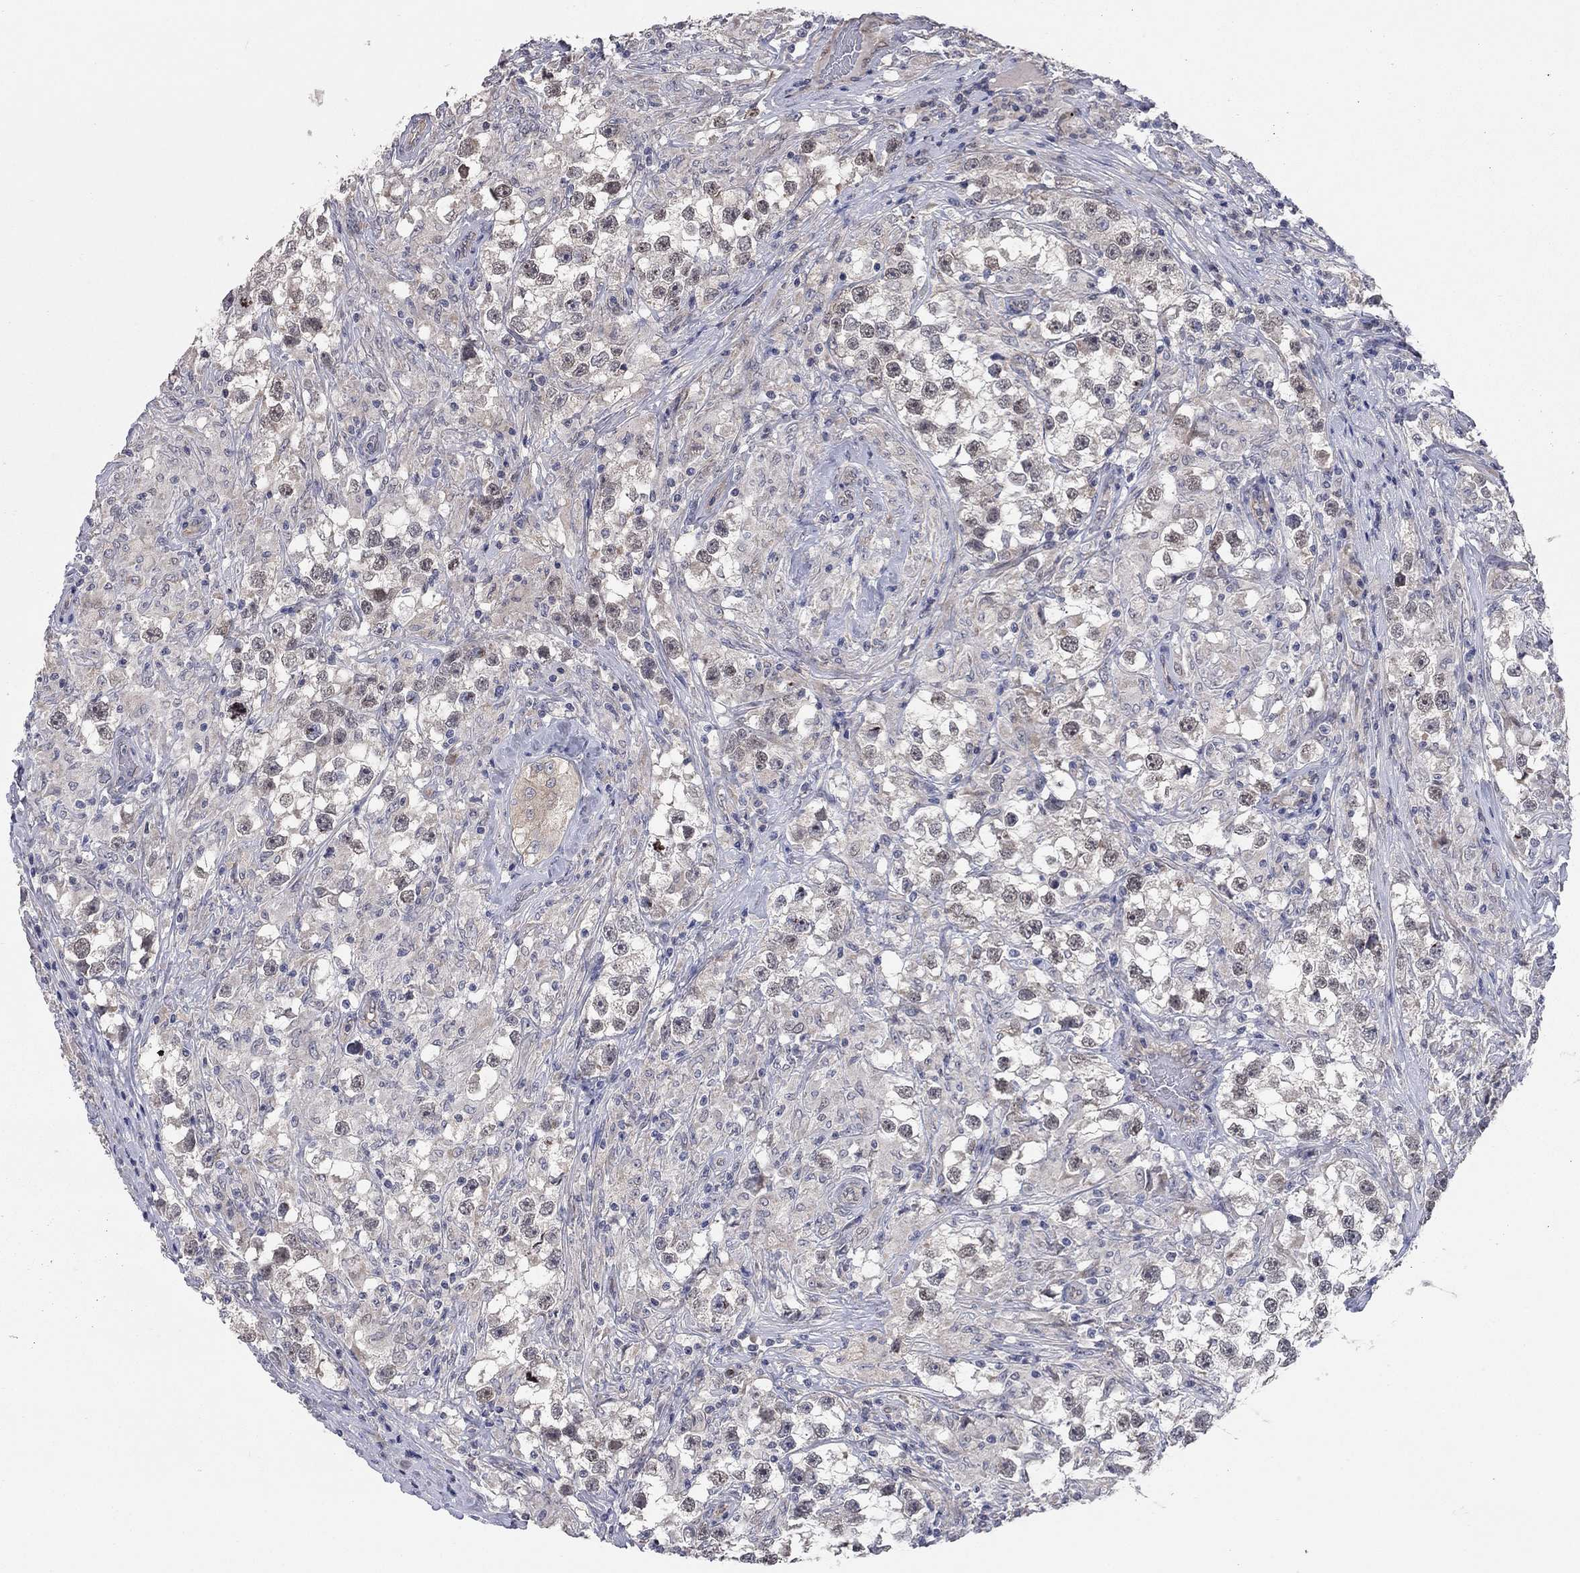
{"staining": {"intensity": "negative", "quantity": "none", "location": "none"}, "tissue": "testis cancer", "cell_type": "Tumor cells", "image_type": "cancer", "snomed": [{"axis": "morphology", "description": "Seminoma, NOS"}, {"axis": "topography", "description": "Testis"}], "caption": "This micrograph is of testis cancer (seminoma) stained with IHC to label a protein in brown with the nuclei are counter-stained blue. There is no staining in tumor cells.", "gene": "WASF3", "patient": {"sex": "male", "age": 46}}